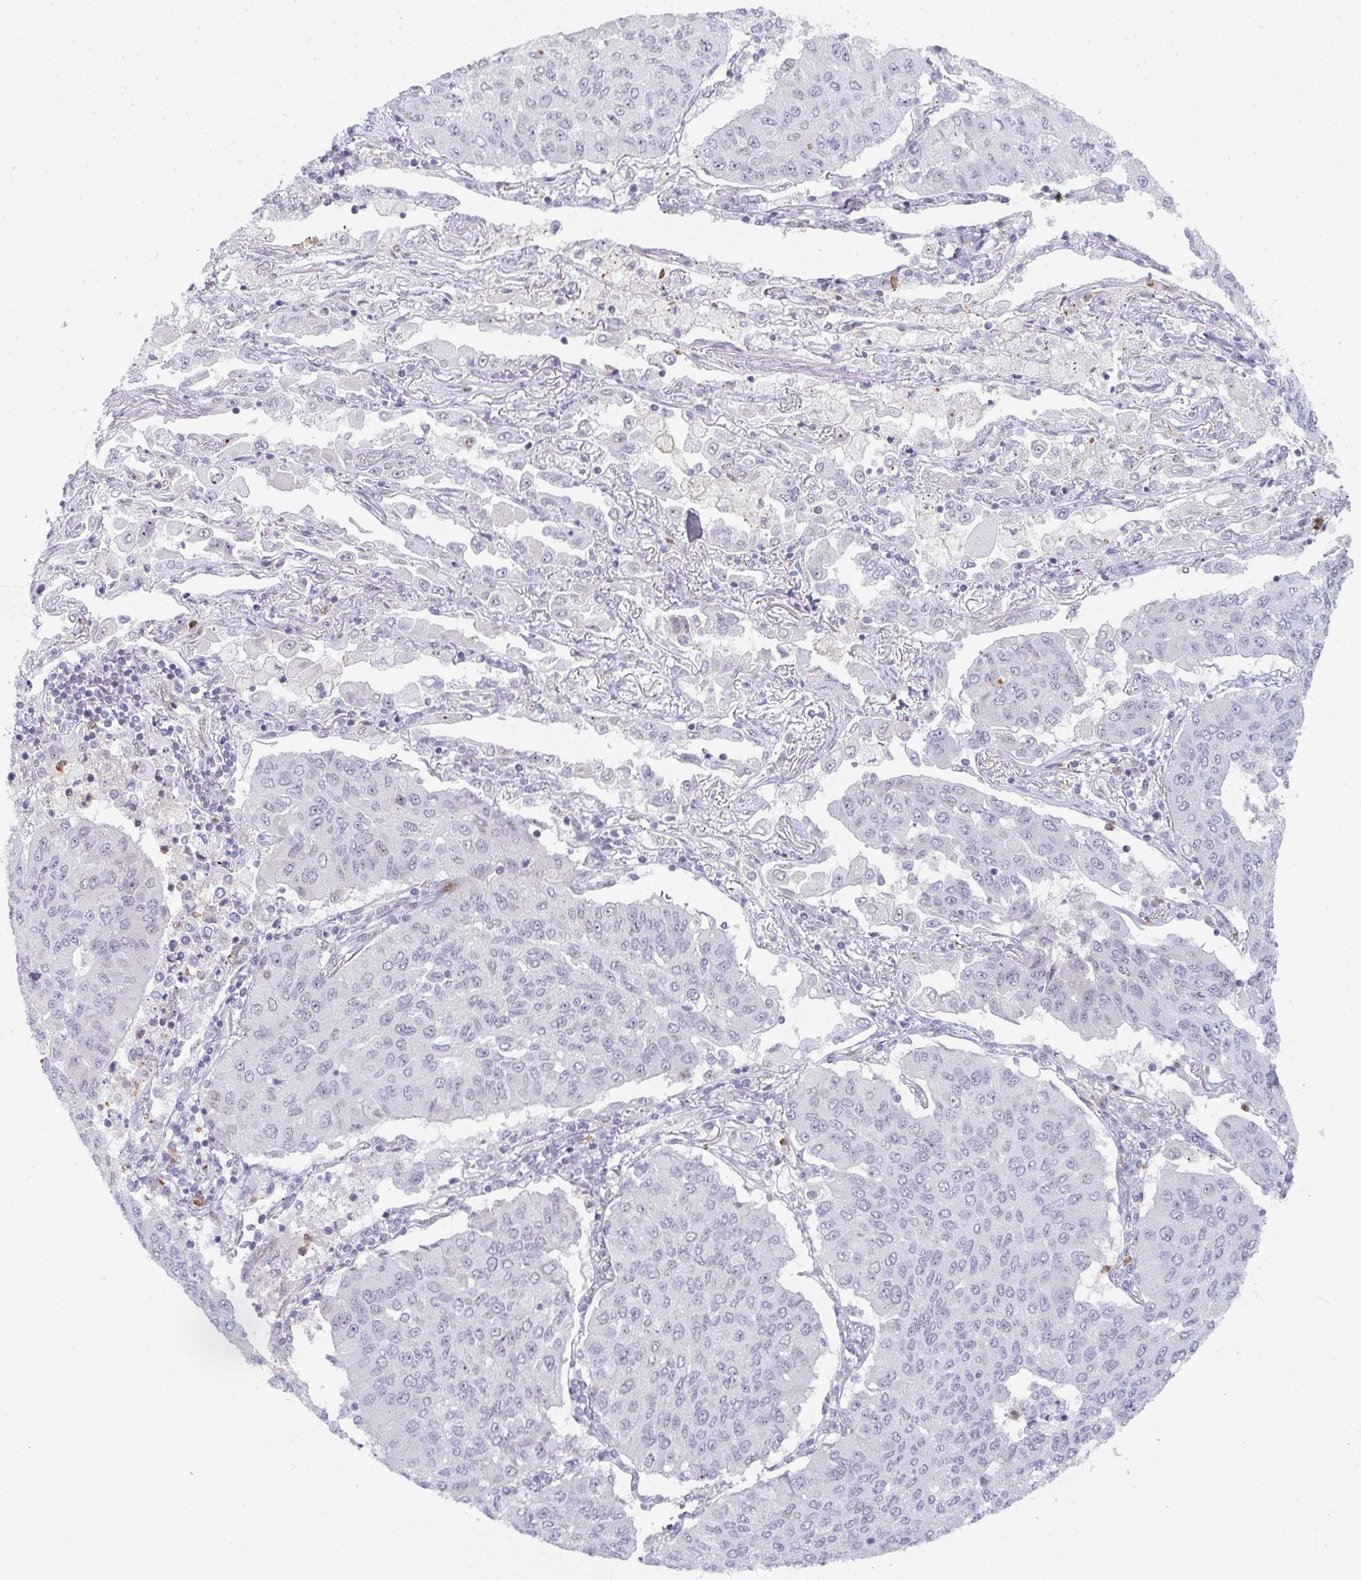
{"staining": {"intensity": "negative", "quantity": "none", "location": "none"}, "tissue": "lung cancer", "cell_type": "Tumor cells", "image_type": "cancer", "snomed": [{"axis": "morphology", "description": "Squamous cell carcinoma, NOS"}, {"axis": "topography", "description": "Lung"}], "caption": "DAB immunohistochemical staining of lung squamous cell carcinoma exhibits no significant staining in tumor cells.", "gene": "LIN54", "patient": {"sex": "male", "age": 74}}